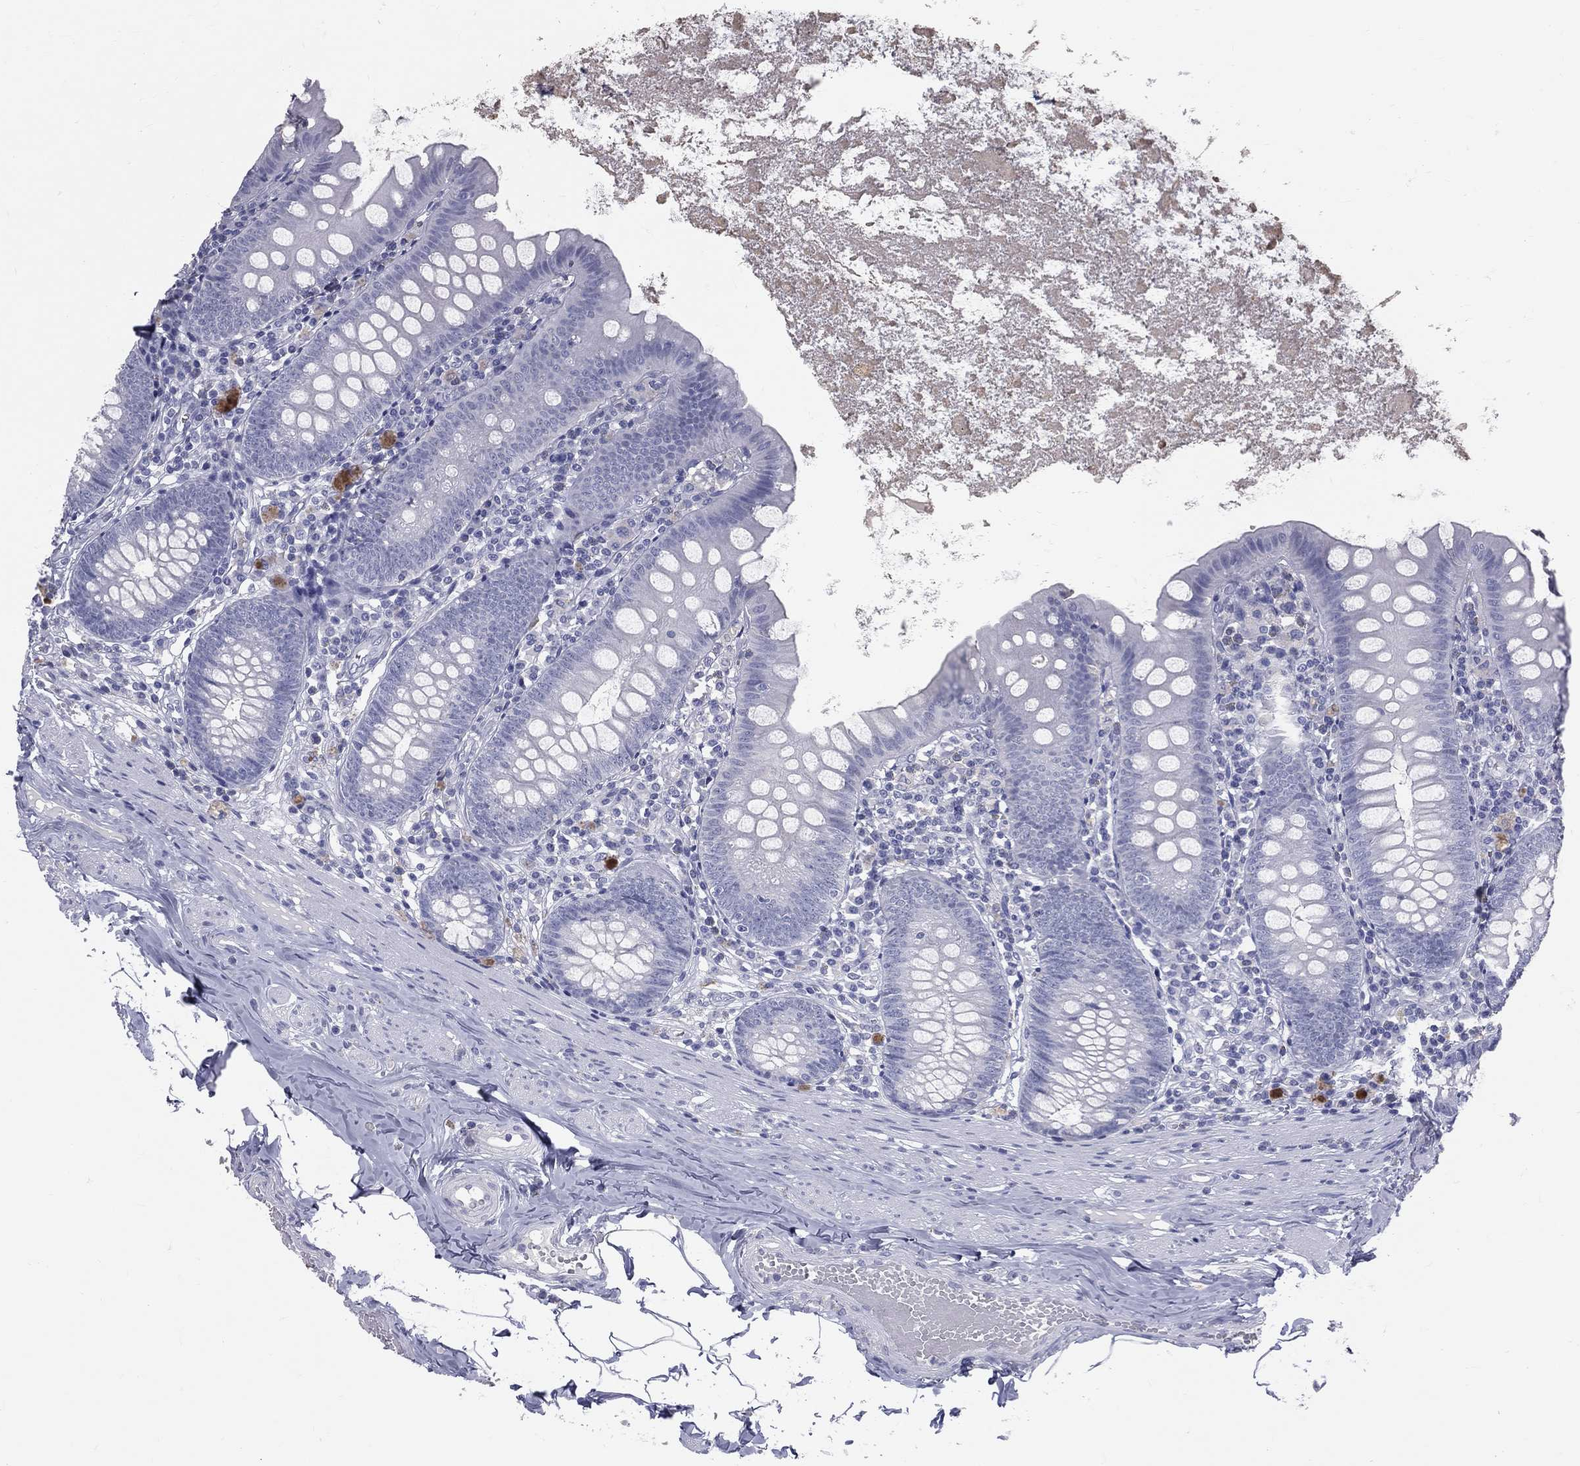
{"staining": {"intensity": "negative", "quantity": "none", "location": "none"}, "tissue": "appendix", "cell_type": "Glandular cells", "image_type": "normal", "snomed": [{"axis": "morphology", "description": "Normal tissue, NOS"}, {"axis": "topography", "description": "Appendix"}], "caption": "Appendix was stained to show a protein in brown. There is no significant staining in glandular cells.", "gene": "TFPI2", "patient": {"sex": "female", "age": 82}}